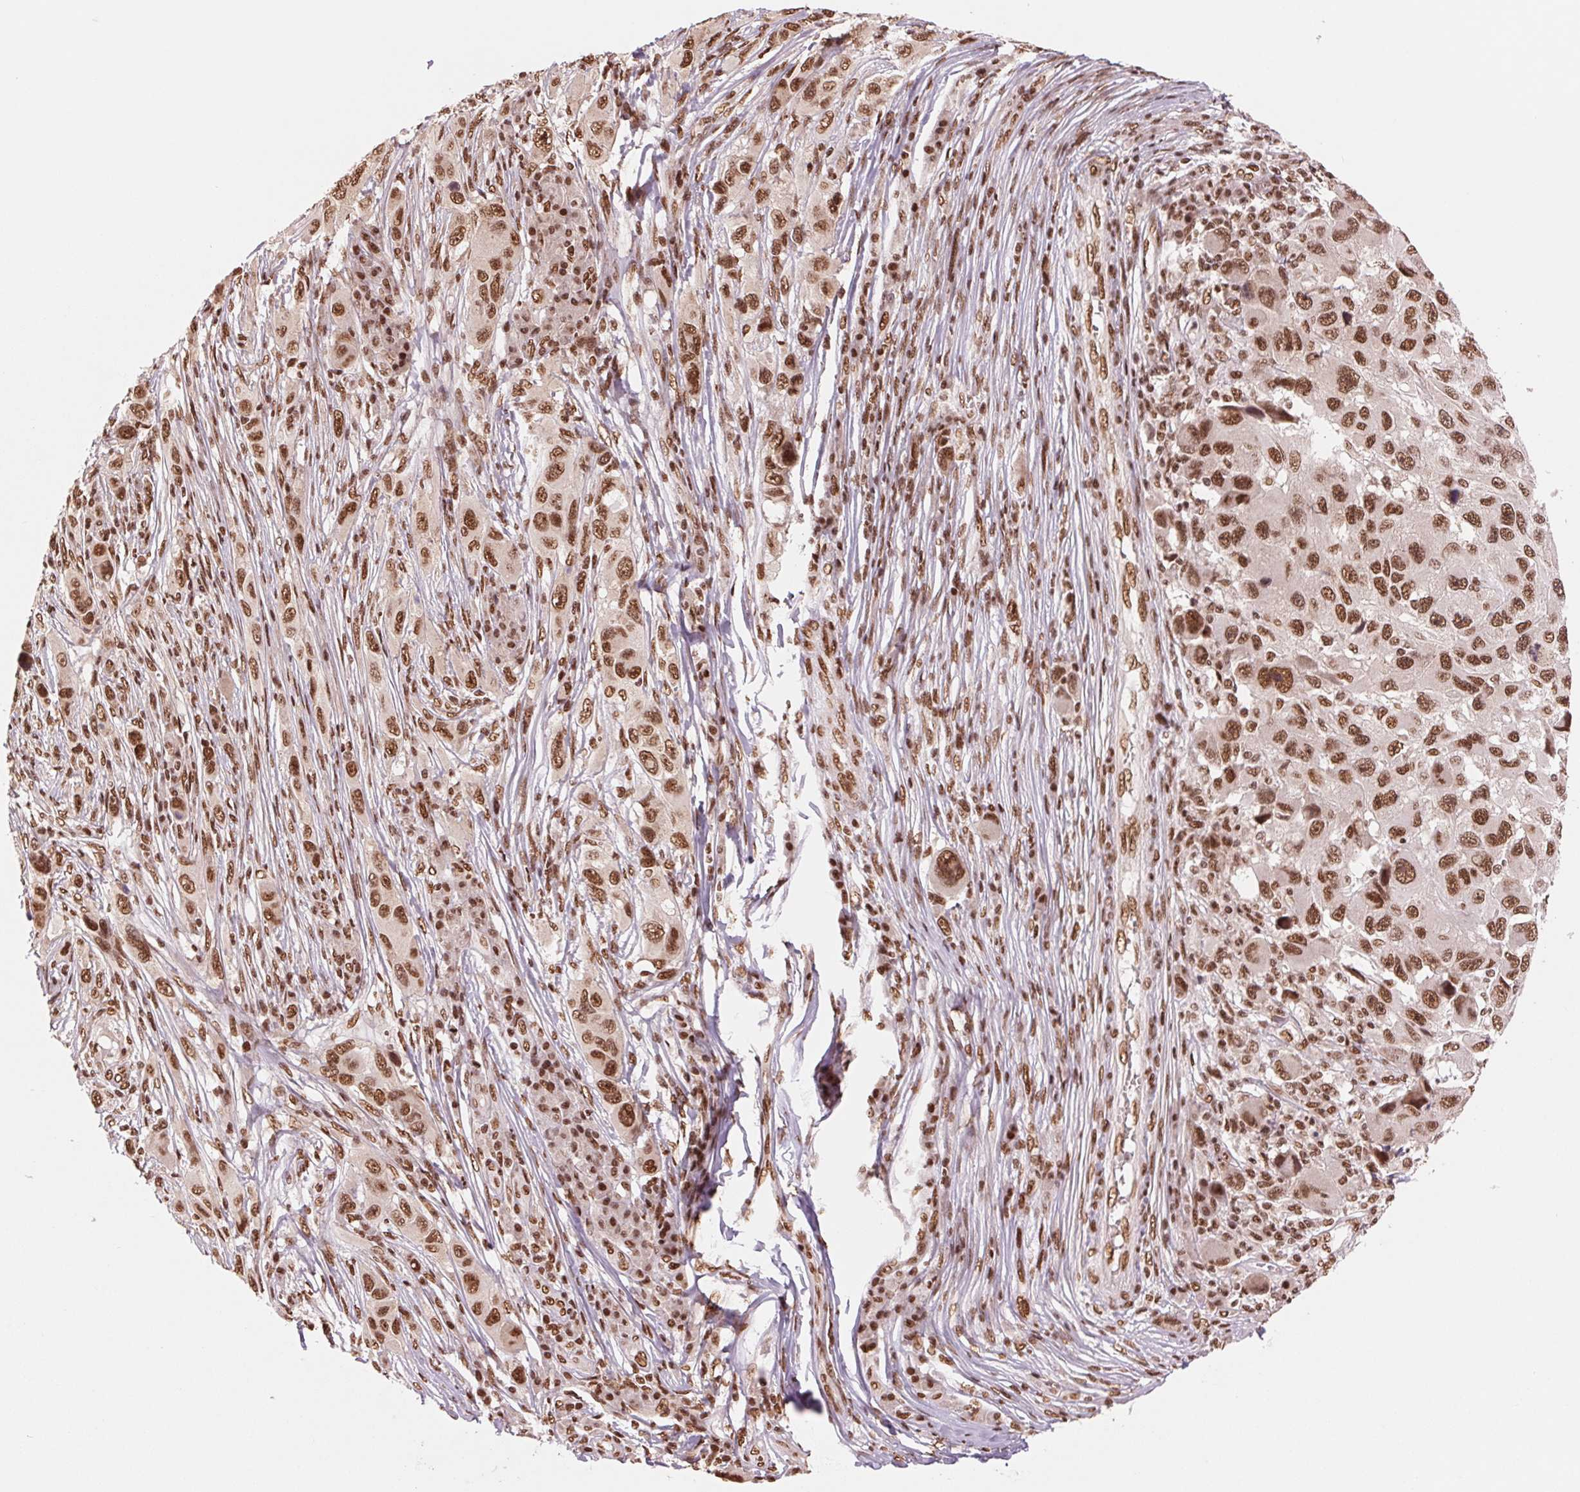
{"staining": {"intensity": "strong", "quantity": ">75%", "location": "nuclear"}, "tissue": "melanoma", "cell_type": "Tumor cells", "image_type": "cancer", "snomed": [{"axis": "morphology", "description": "Malignant melanoma, NOS"}, {"axis": "topography", "description": "Skin"}], "caption": "Immunohistochemical staining of melanoma exhibits high levels of strong nuclear protein staining in approximately >75% of tumor cells.", "gene": "TTLL9", "patient": {"sex": "male", "age": 53}}